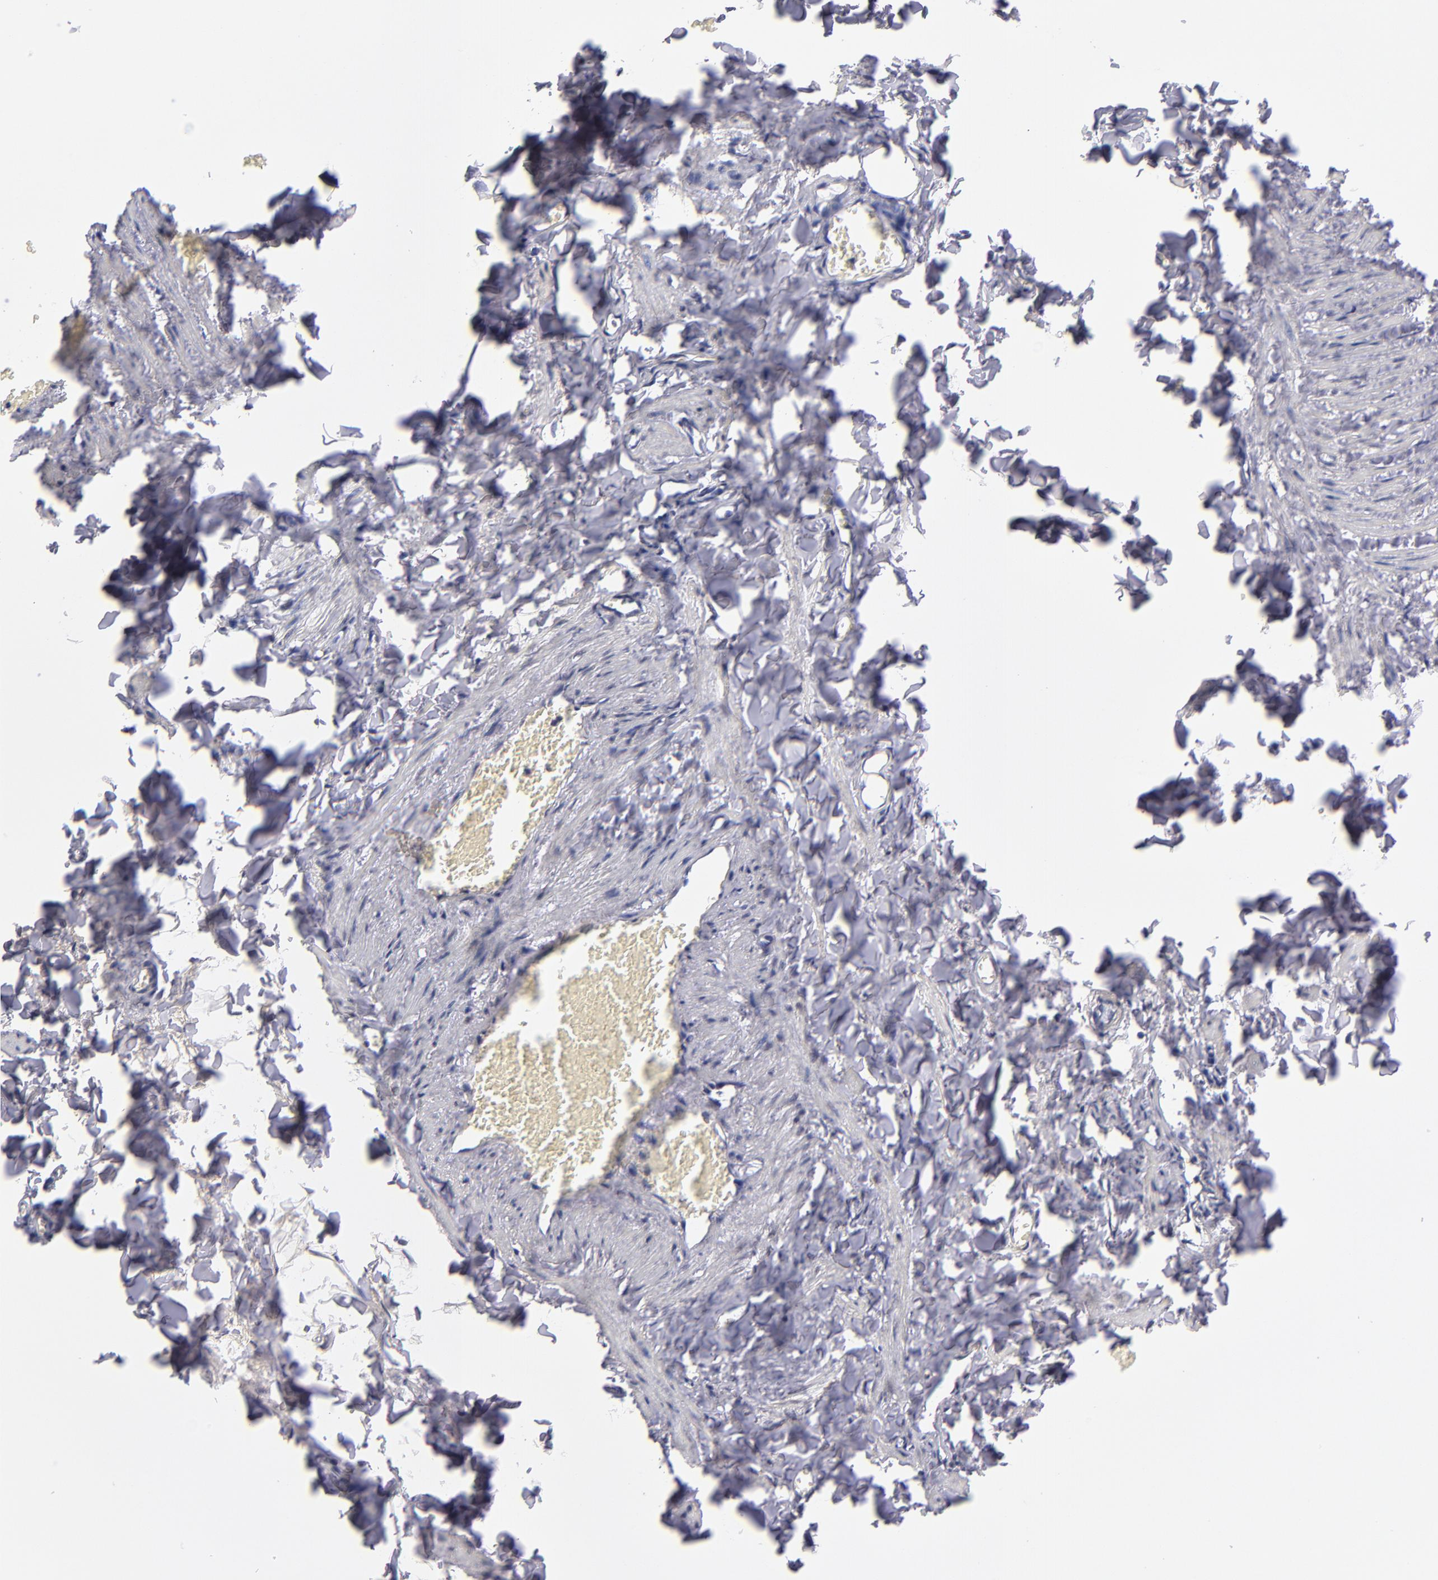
{"staining": {"intensity": "moderate", "quantity": "<25%", "location": "nuclear"}, "tissue": "adipose tissue", "cell_type": "Adipocytes", "image_type": "normal", "snomed": [{"axis": "morphology", "description": "Normal tissue, NOS"}, {"axis": "topography", "description": "Vascular tissue"}], "caption": "Adipose tissue was stained to show a protein in brown. There is low levels of moderate nuclear staining in about <25% of adipocytes. The staining was performed using DAB to visualize the protein expression in brown, while the nuclei were stained in blue with hematoxylin (Magnification: 20x).", "gene": "EP300", "patient": {"sex": "male", "age": 41}}